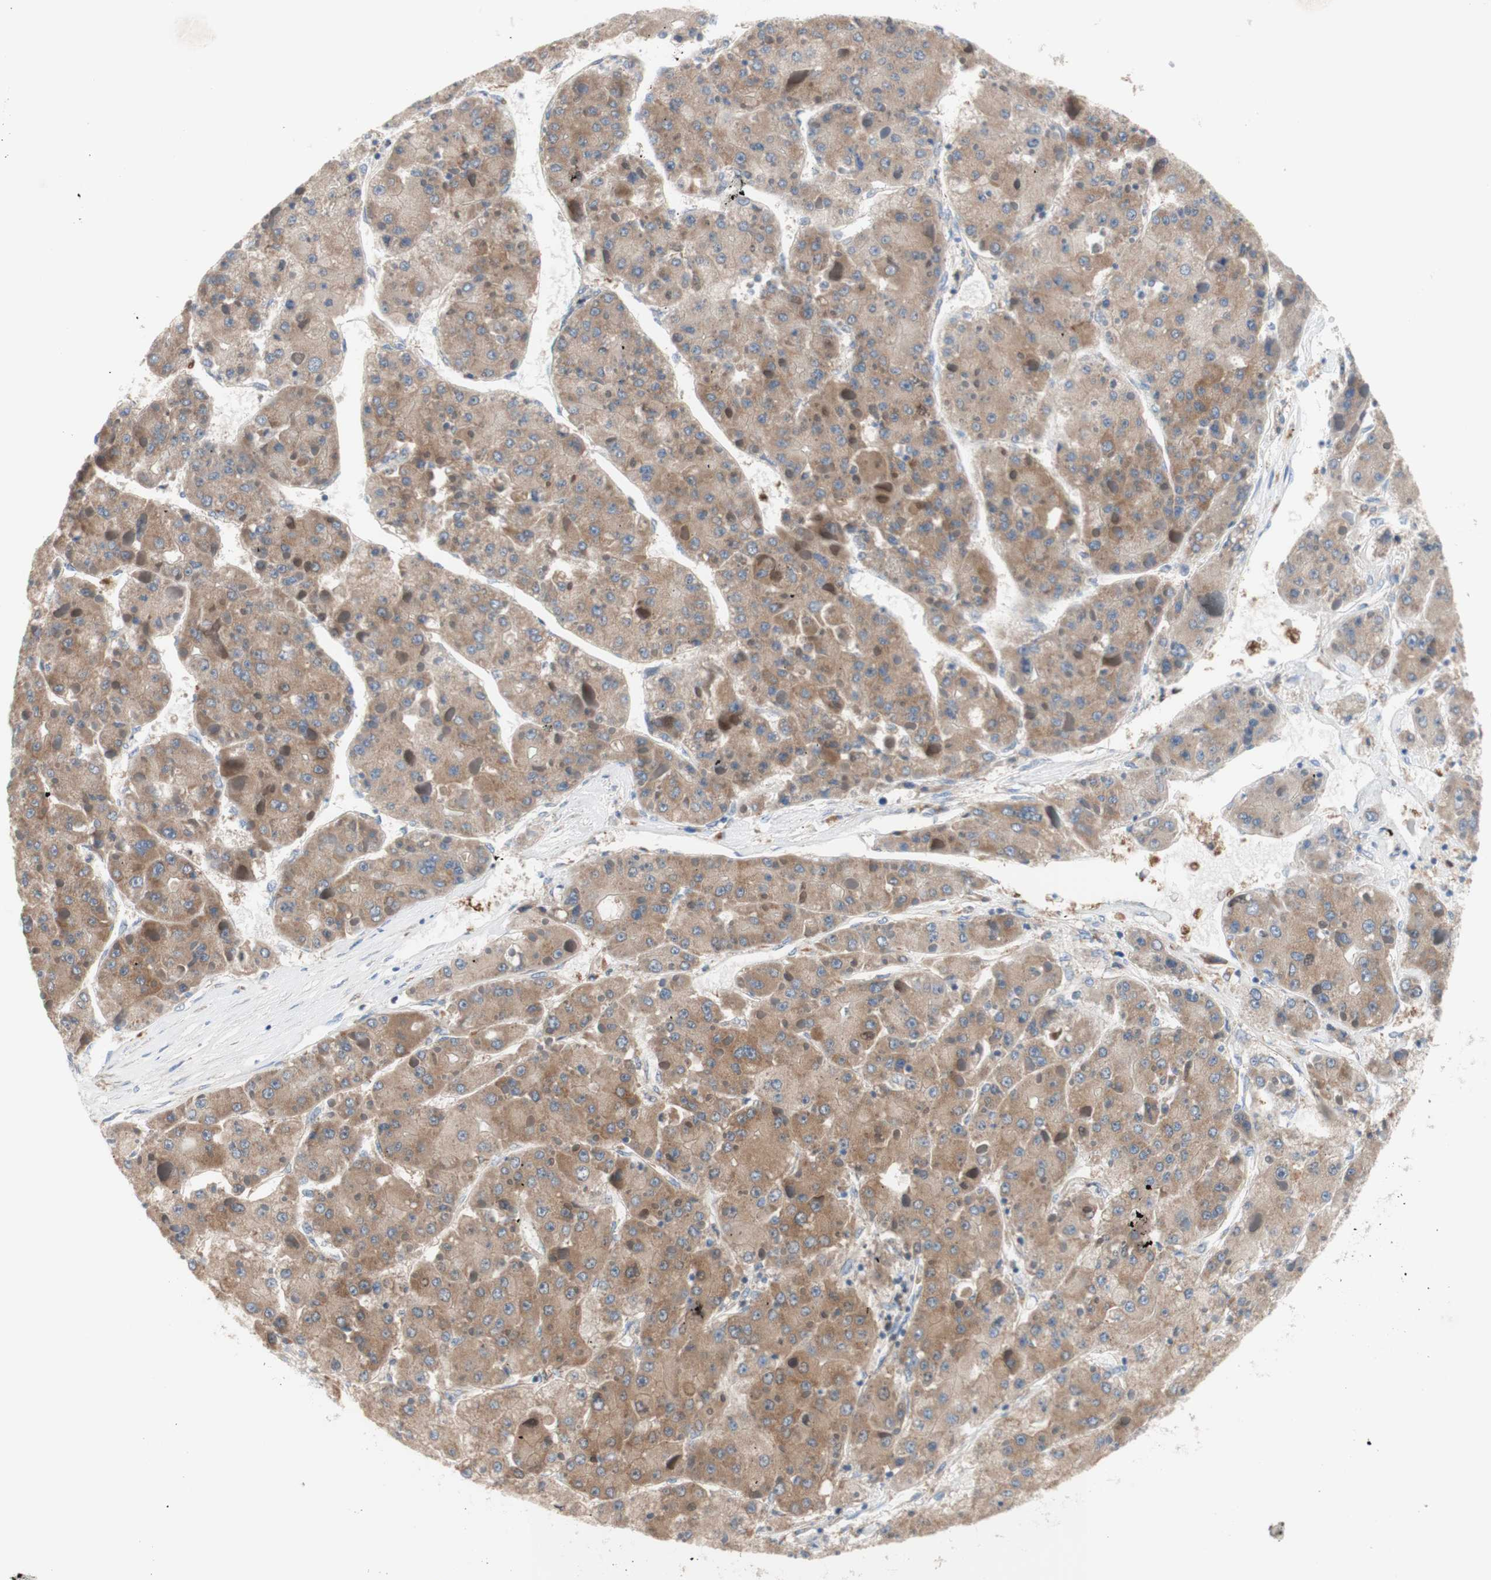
{"staining": {"intensity": "moderate", "quantity": ">75%", "location": "cytoplasmic/membranous"}, "tissue": "liver cancer", "cell_type": "Tumor cells", "image_type": "cancer", "snomed": [{"axis": "morphology", "description": "Carcinoma, Hepatocellular, NOS"}, {"axis": "topography", "description": "Liver"}], "caption": "Immunohistochemical staining of liver hepatocellular carcinoma exhibits medium levels of moderate cytoplasmic/membranous positivity in approximately >75% of tumor cells.", "gene": "FMR1", "patient": {"sex": "female", "age": 73}}